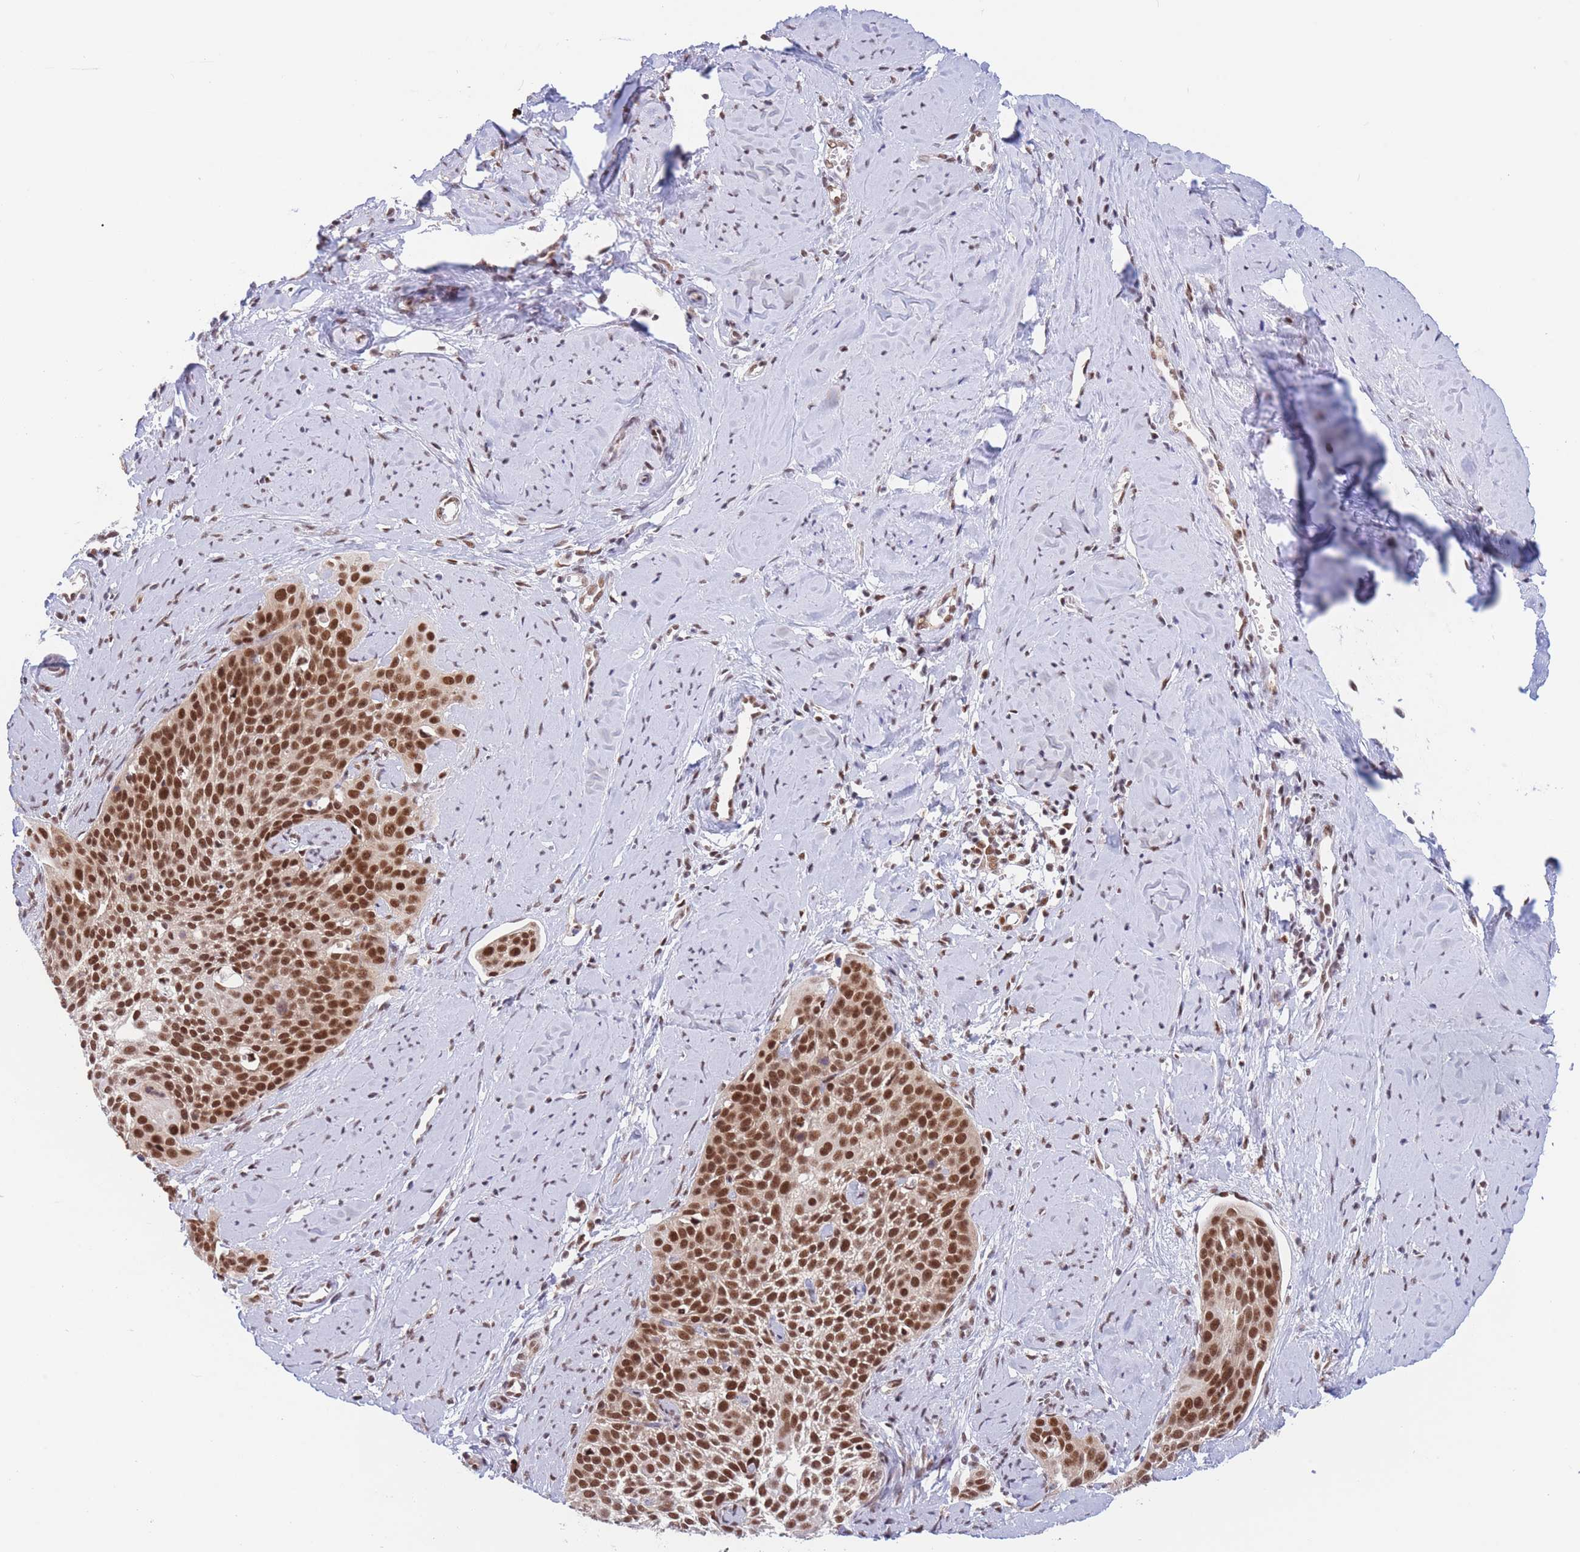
{"staining": {"intensity": "strong", "quantity": ">75%", "location": "nuclear"}, "tissue": "cervical cancer", "cell_type": "Tumor cells", "image_type": "cancer", "snomed": [{"axis": "morphology", "description": "Squamous cell carcinoma, NOS"}, {"axis": "topography", "description": "Cervix"}], "caption": "The histopathology image exhibits staining of cervical cancer, revealing strong nuclear protein staining (brown color) within tumor cells.", "gene": "SMAD9", "patient": {"sex": "female", "age": 44}}